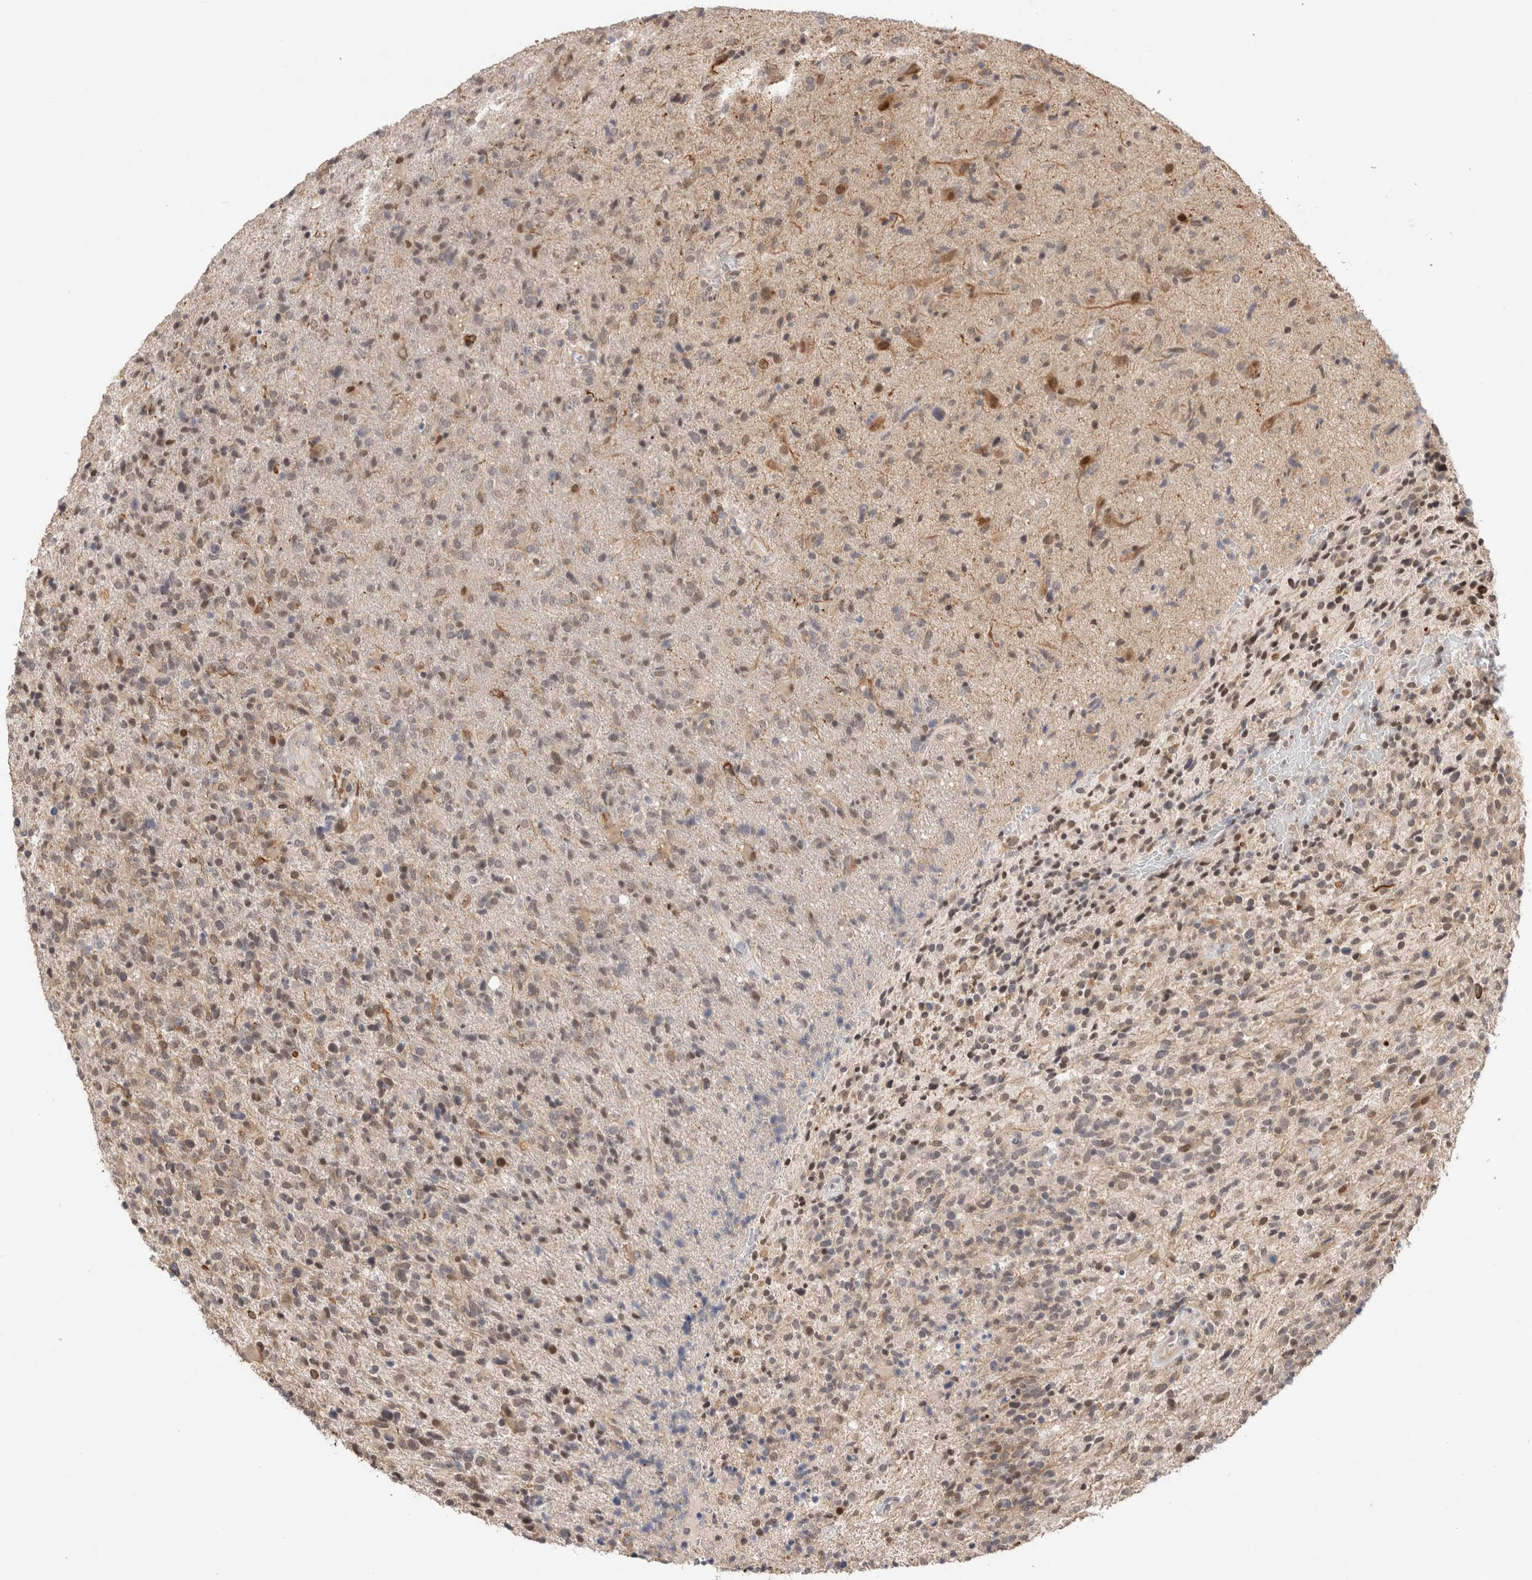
{"staining": {"intensity": "weak", "quantity": "<25%", "location": "cytoplasmic/membranous,nuclear"}, "tissue": "glioma", "cell_type": "Tumor cells", "image_type": "cancer", "snomed": [{"axis": "morphology", "description": "Glioma, malignant, High grade"}, {"axis": "topography", "description": "Brain"}], "caption": "Glioma was stained to show a protein in brown. There is no significant staining in tumor cells.", "gene": "SYDE2", "patient": {"sex": "male", "age": 72}}